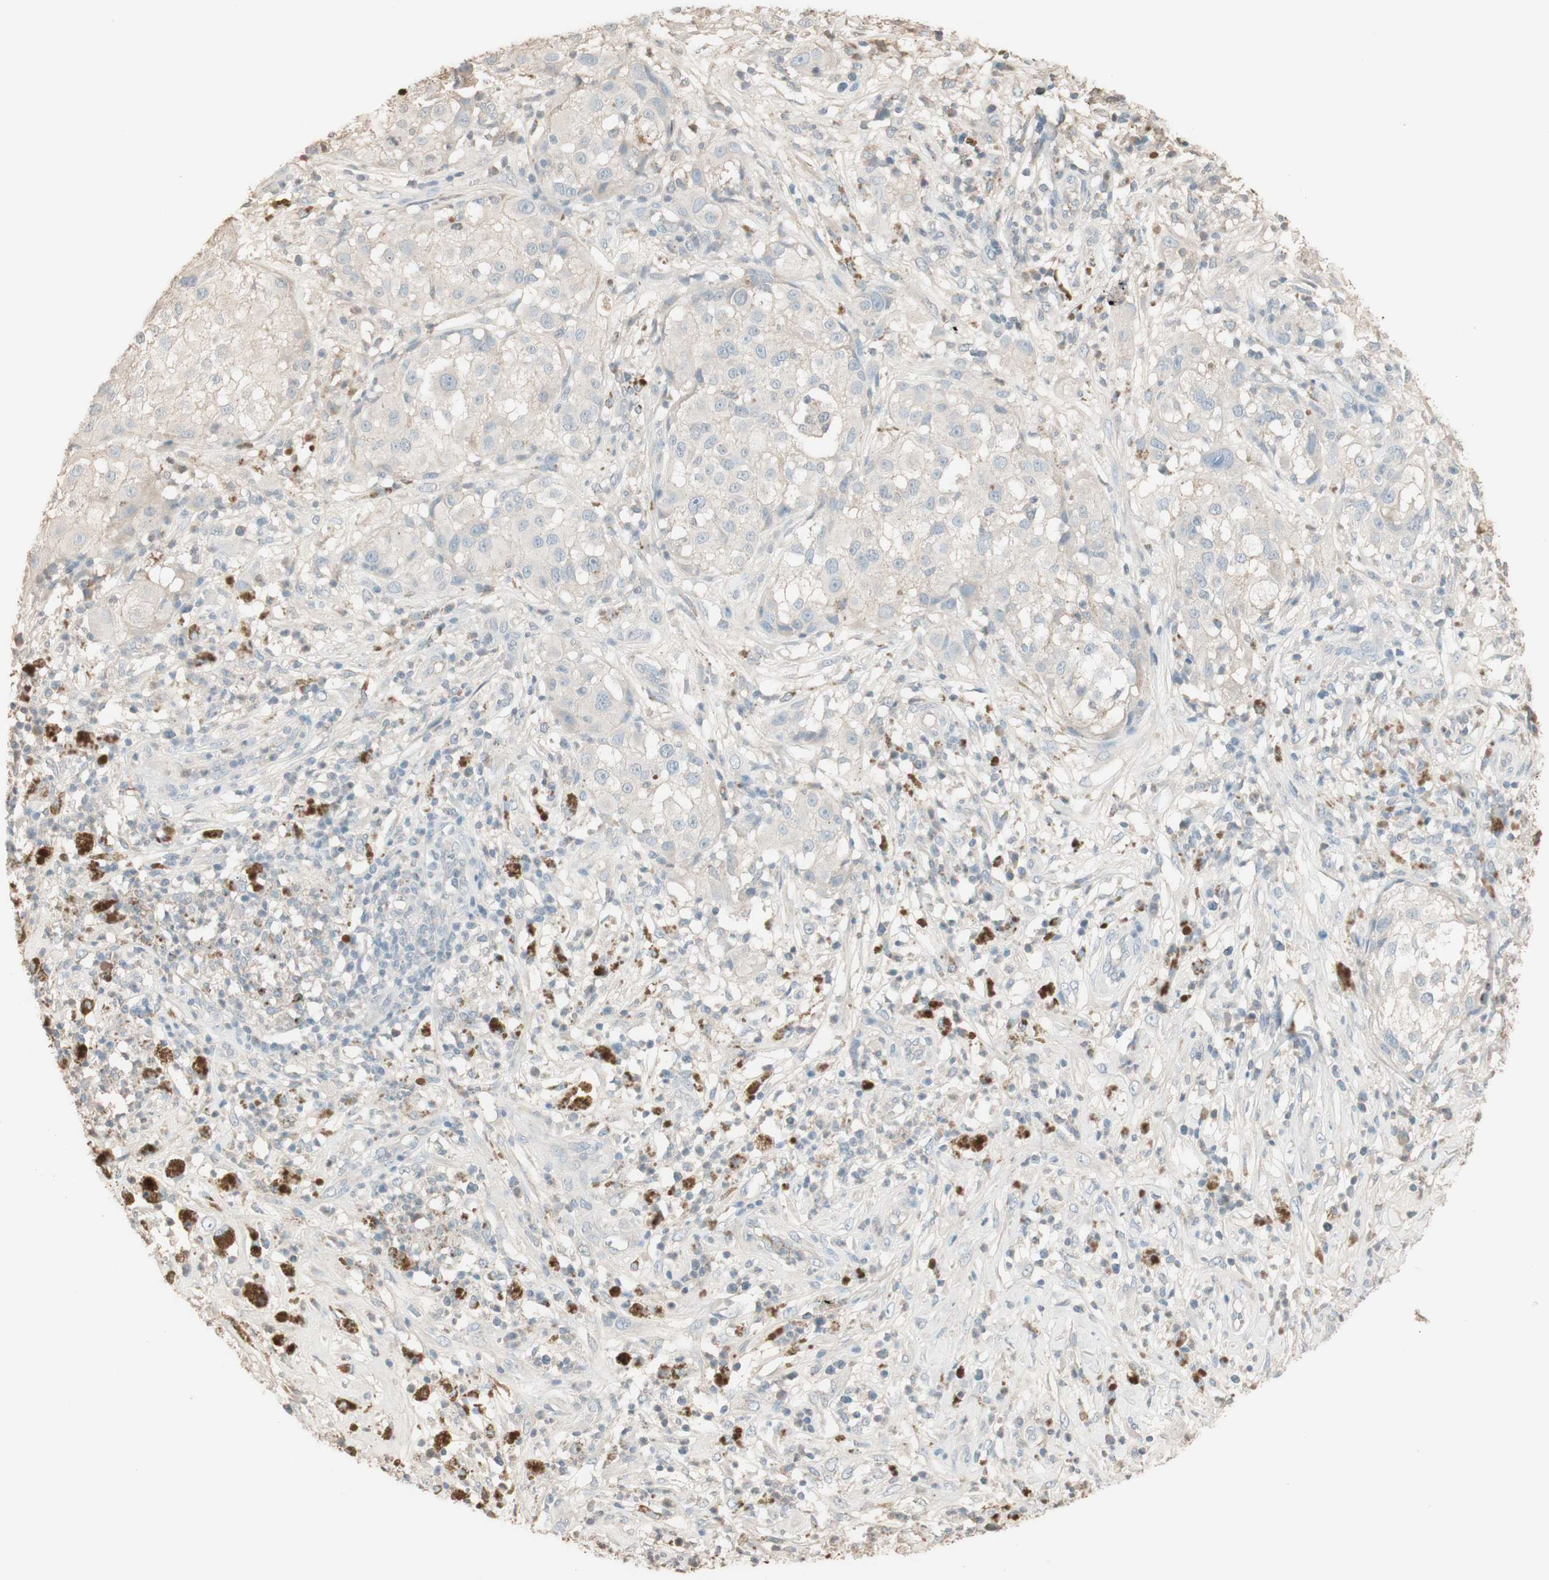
{"staining": {"intensity": "negative", "quantity": "none", "location": "none"}, "tissue": "melanoma", "cell_type": "Tumor cells", "image_type": "cancer", "snomed": [{"axis": "morphology", "description": "Necrosis, NOS"}, {"axis": "morphology", "description": "Malignant melanoma, NOS"}, {"axis": "topography", "description": "Skin"}], "caption": "Immunohistochemistry (IHC) histopathology image of malignant melanoma stained for a protein (brown), which exhibits no expression in tumor cells. The staining is performed using DAB brown chromogen with nuclei counter-stained in using hematoxylin.", "gene": "IFNG", "patient": {"sex": "female", "age": 87}}